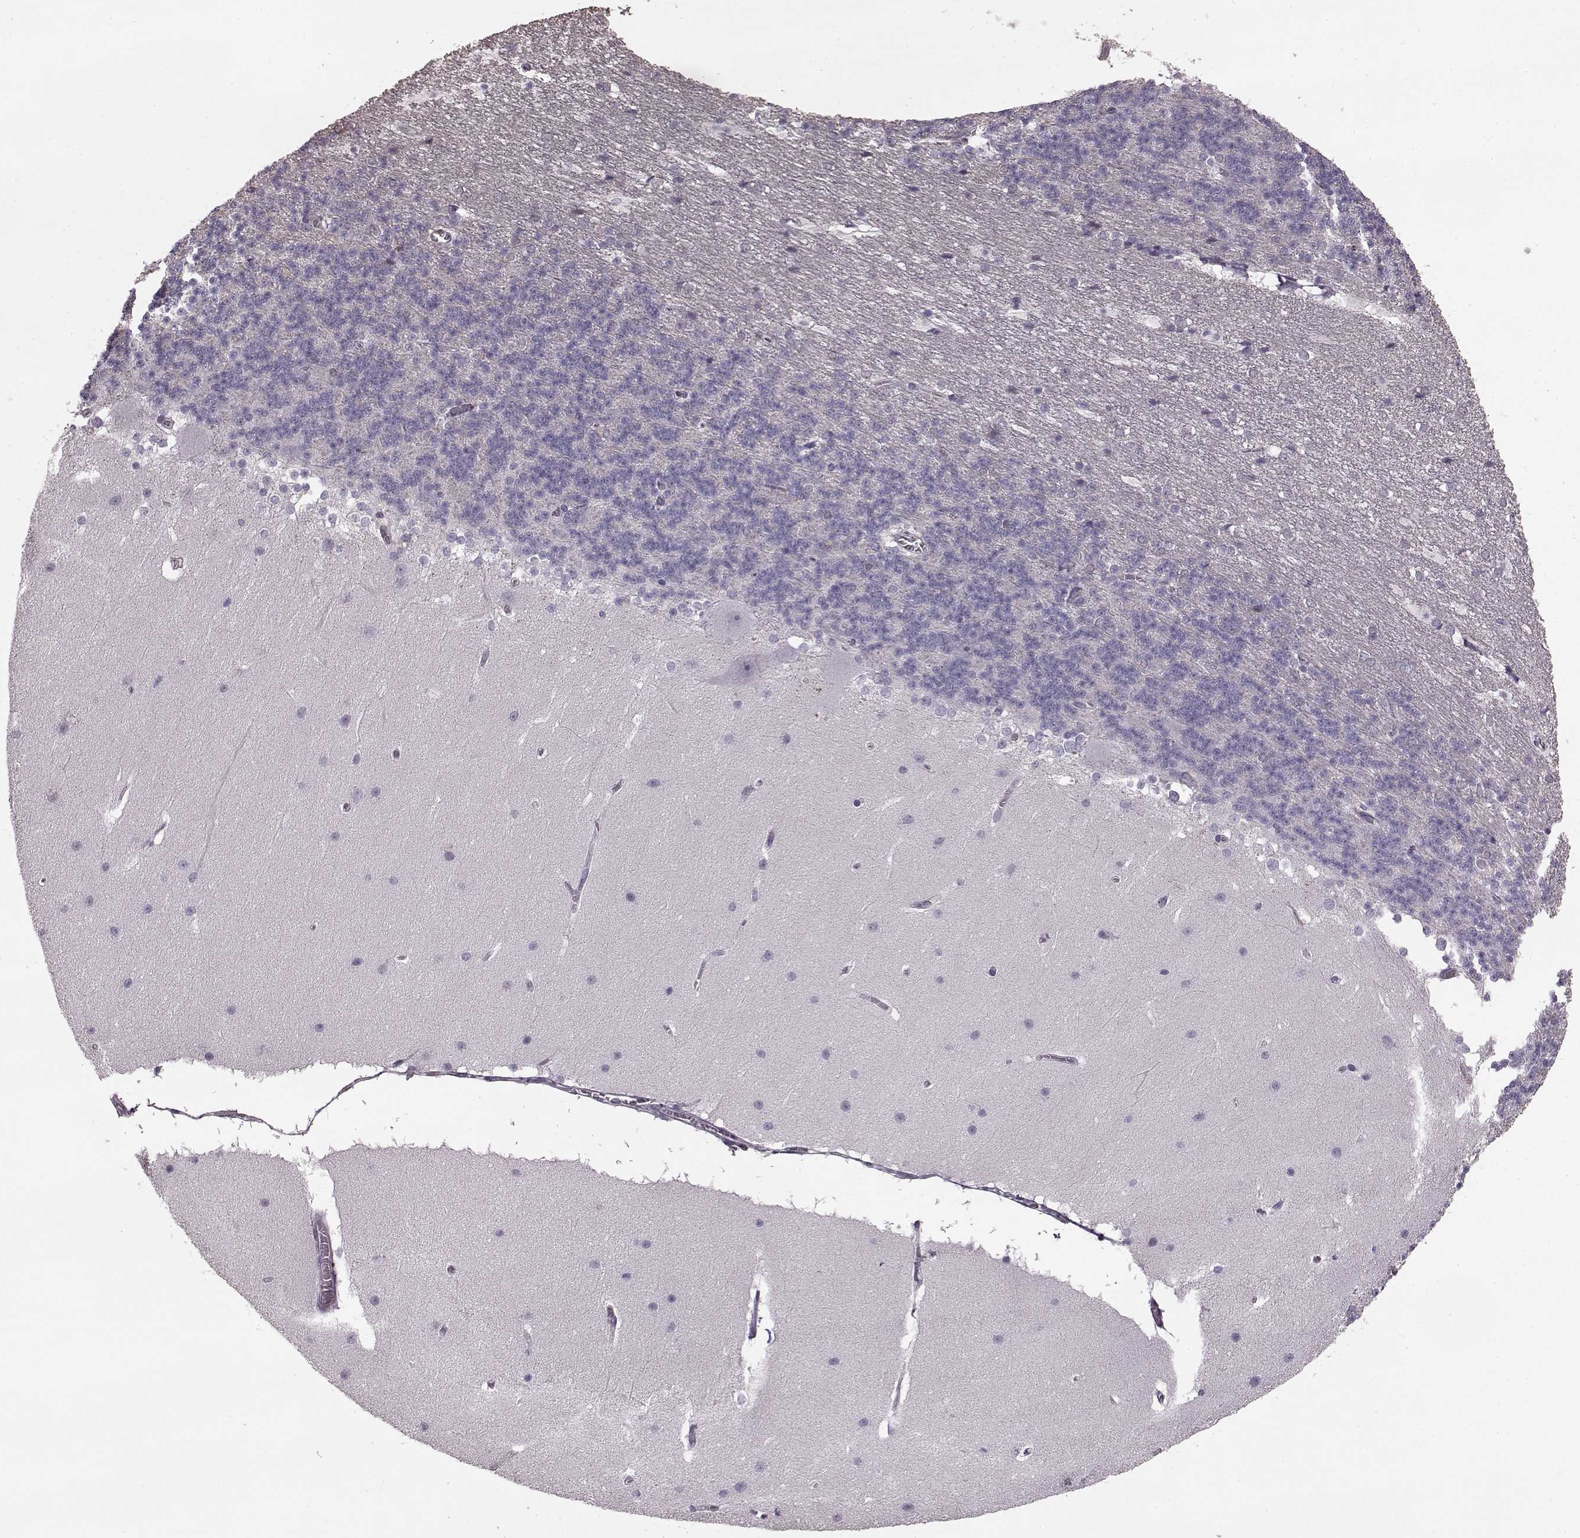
{"staining": {"intensity": "negative", "quantity": "none", "location": "none"}, "tissue": "cerebellum", "cell_type": "Cells in granular layer", "image_type": "normal", "snomed": [{"axis": "morphology", "description": "Normal tissue, NOS"}, {"axis": "topography", "description": "Cerebellum"}], "caption": "Immunohistochemistry of unremarkable cerebellum exhibits no positivity in cells in granular layer. Nuclei are stained in blue.", "gene": "PDCD1", "patient": {"sex": "female", "age": 19}}